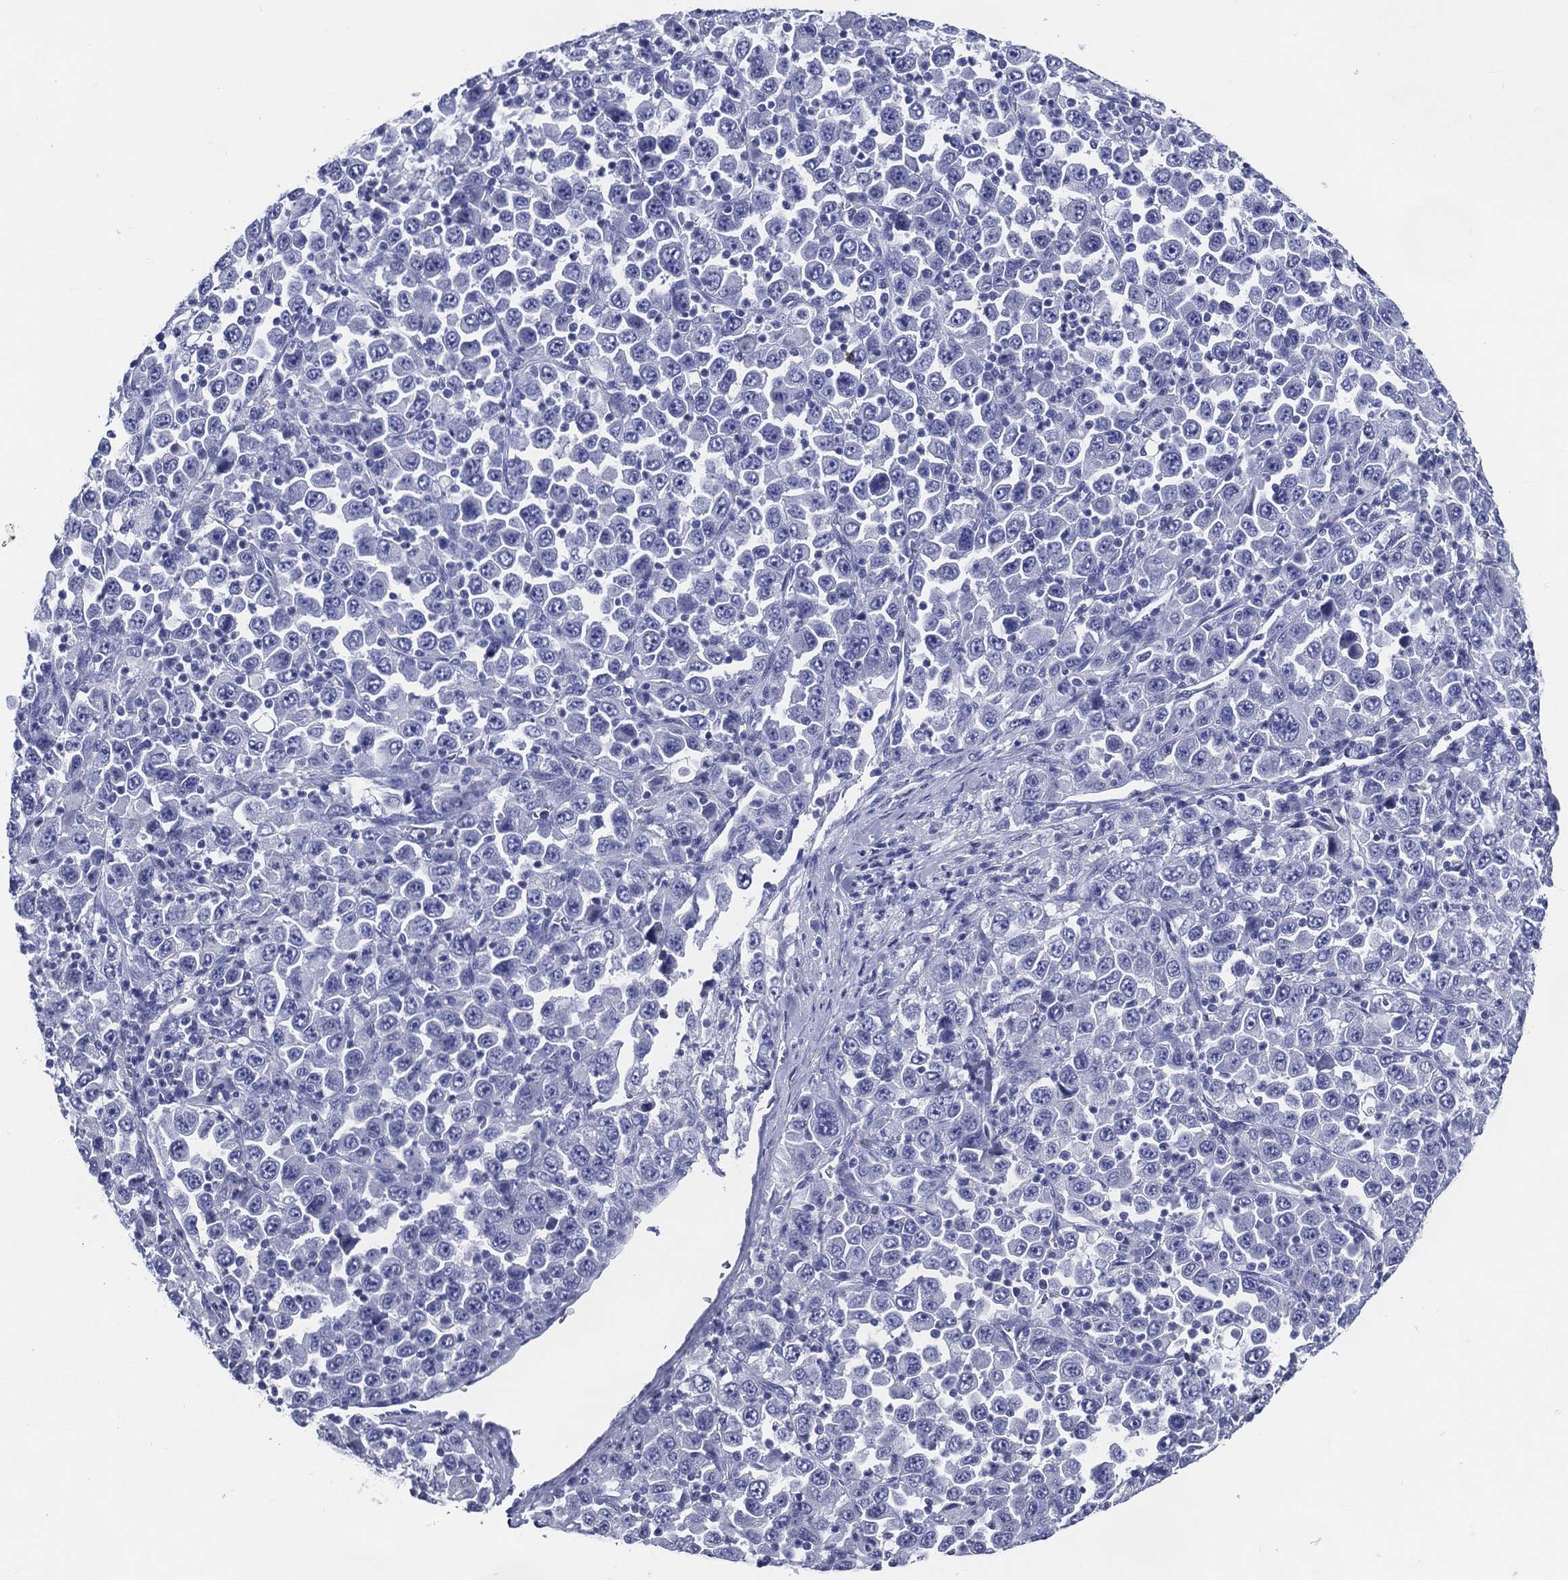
{"staining": {"intensity": "negative", "quantity": "none", "location": "none"}, "tissue": "stomach cancer", "cell_type": "Tumor cells", "image_type": "cancer", "snomed": [{"axis": "morphology", "description": "Normal tissue, NOS"}, {"axis": "morphology", "description": "Adenocarcinoma, NOS"}, {"axis": "topography", "description": "Stomach, upper"}, {"axis": "topography", "description": "Stomach"}], "caption": "Immunohistochemistry micrograph of stomach cancer (adenocarcinoma) stained for a protein (brown), which reveals no staining in tumor cells.", "gene": "ACE2", "patient": {"sex": "male", "age": 59}}